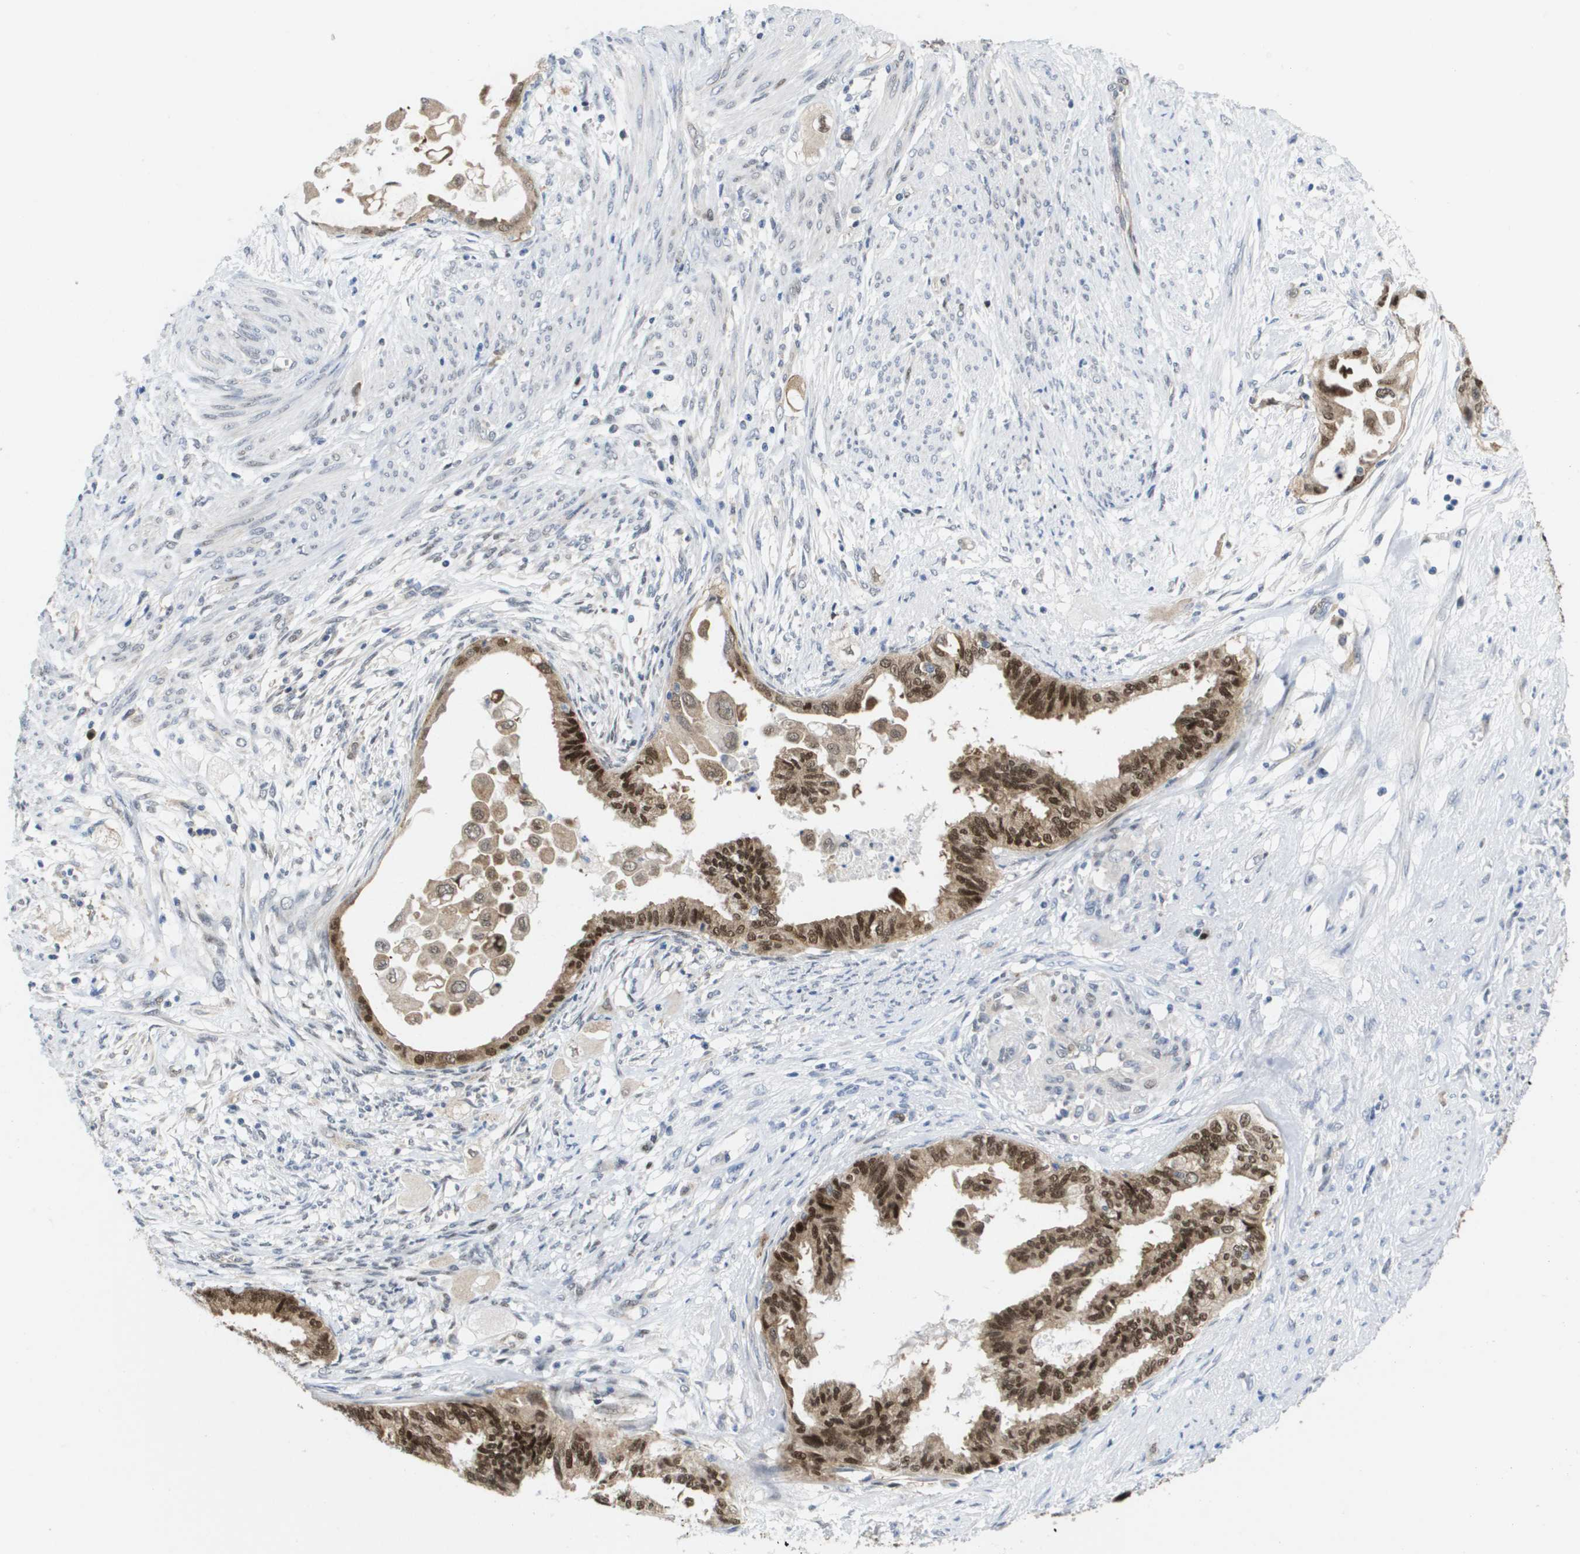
{"staining": {"intensity": "strong", "quantity": ">75%", "location": "cytoplasmic/membranous,nuclear"}, "tissue": "cervical cancer", "cell_type": "Tumor cells", "image_type": "cancer", "snomed": [{"axis": "morphology", "description": "Normal tissue, NOS"}, {"axis": "morphology", "description": "Adenocarcinoma, NOS"}, {"axis": "topography", "description": "Cervix"}, {"axis": "topography", "description": "Endometrium"}], "caption": "Adenocarcinoma (cervical) tissue exhibits strong cytoplasmic/membranous and nuclear positivity in approximately >75% of tumor cells, visualized by immunohistochemistry. The staining is performed using DAB brown chromogen to label protein expression. The nuclei are counter-stained blue using hematoxylin.", "gene": "FKBP4", "patient": {"sex": "female", "age": 86}}